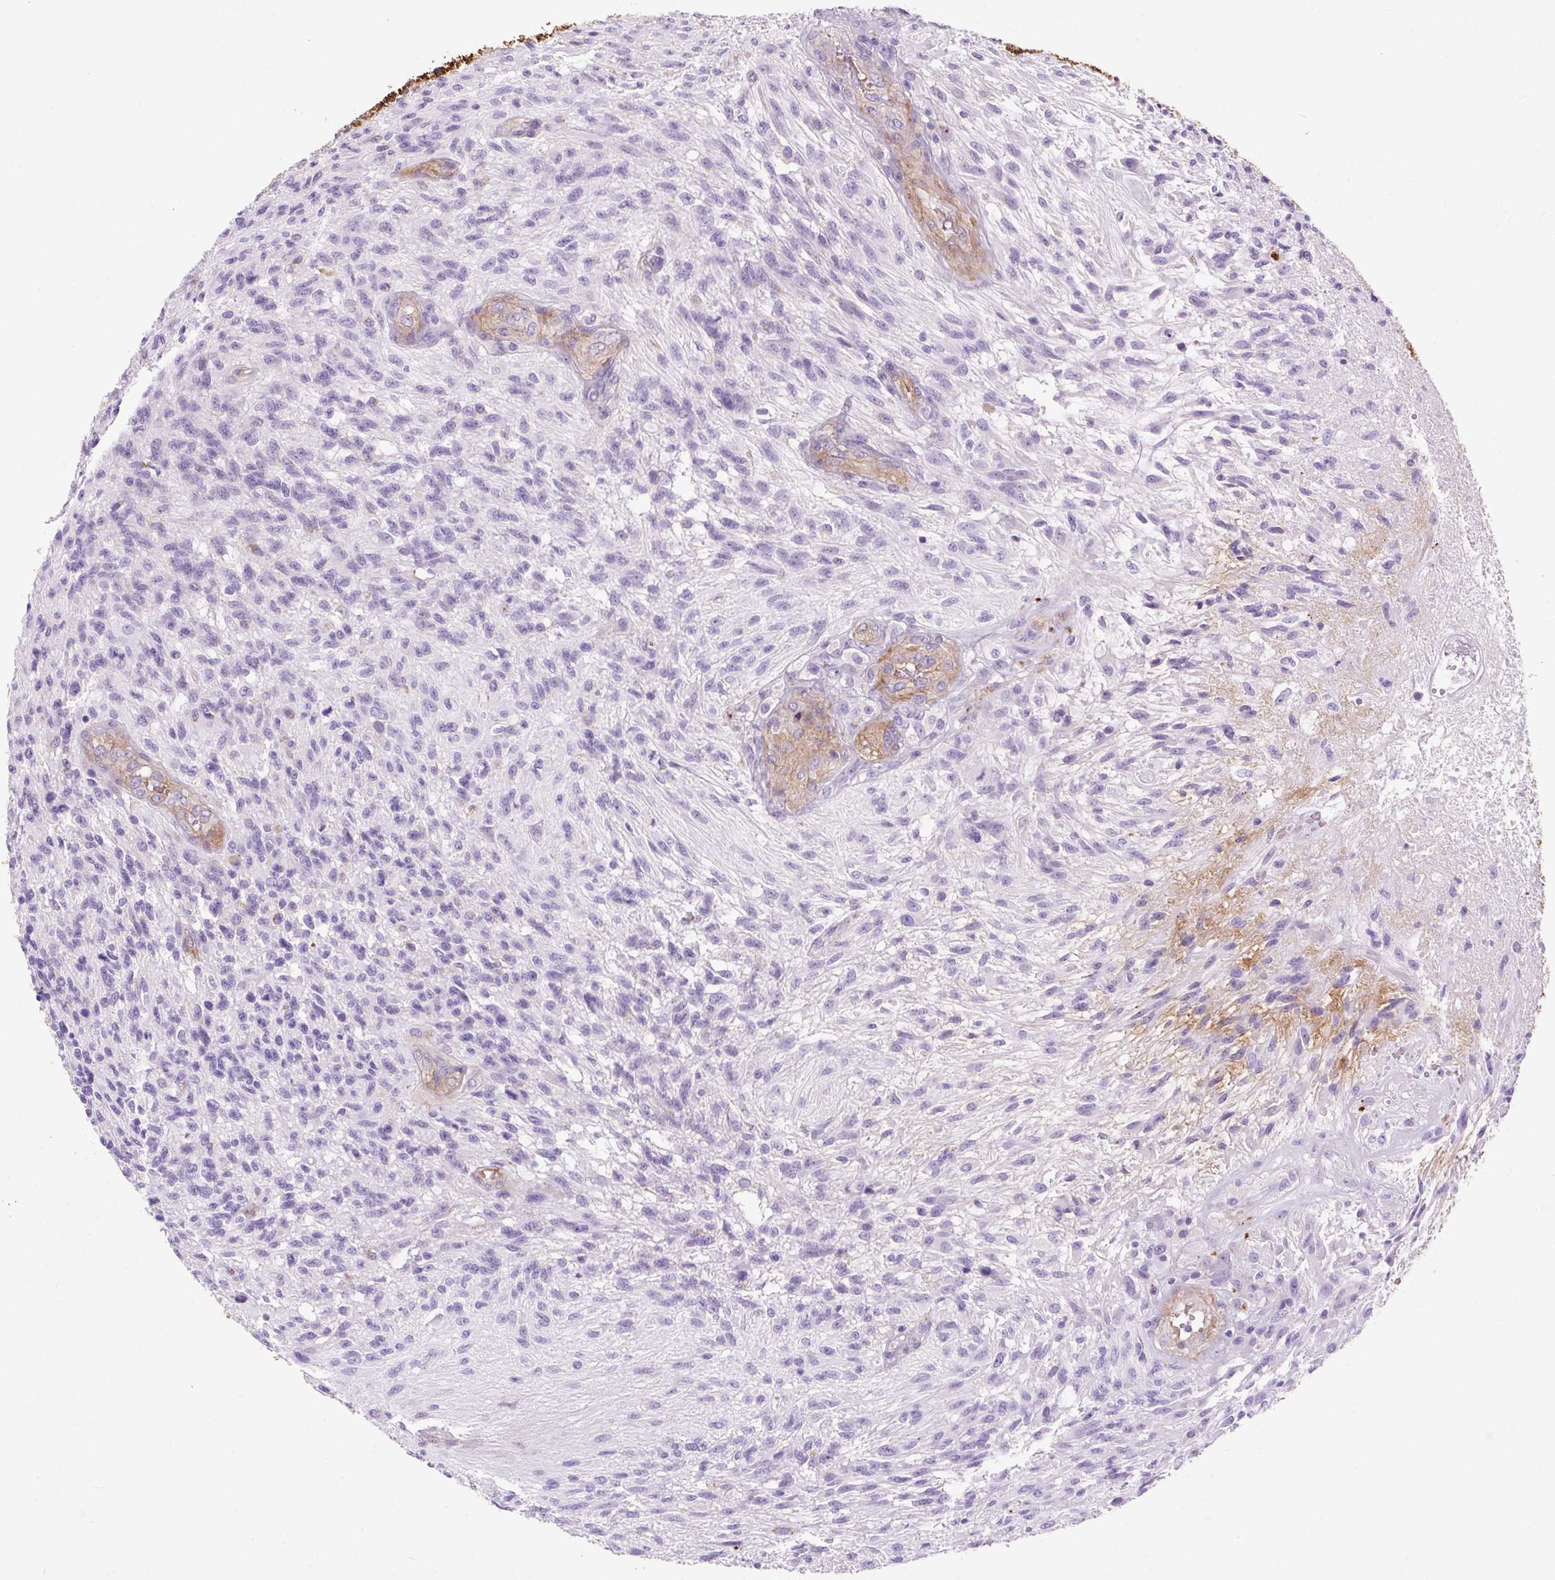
{"staining": {"intensity": "negative", "quantity": "none", "location": "none"}, "tissue": "glioma", "cell_type": "Tumor cells", "image_type": "cancer", "snomed": [{"axis": "morphology", "description": "Glioma, malignant, High grade"}, {"axis": "topography", "description": "Brain"}], "caption": "Image shows no protein expression in tumor cells of high-grade glioma (malignant) tissue.", "gene": "OOEP", "patient": {"sex": "male", "age": 56}}